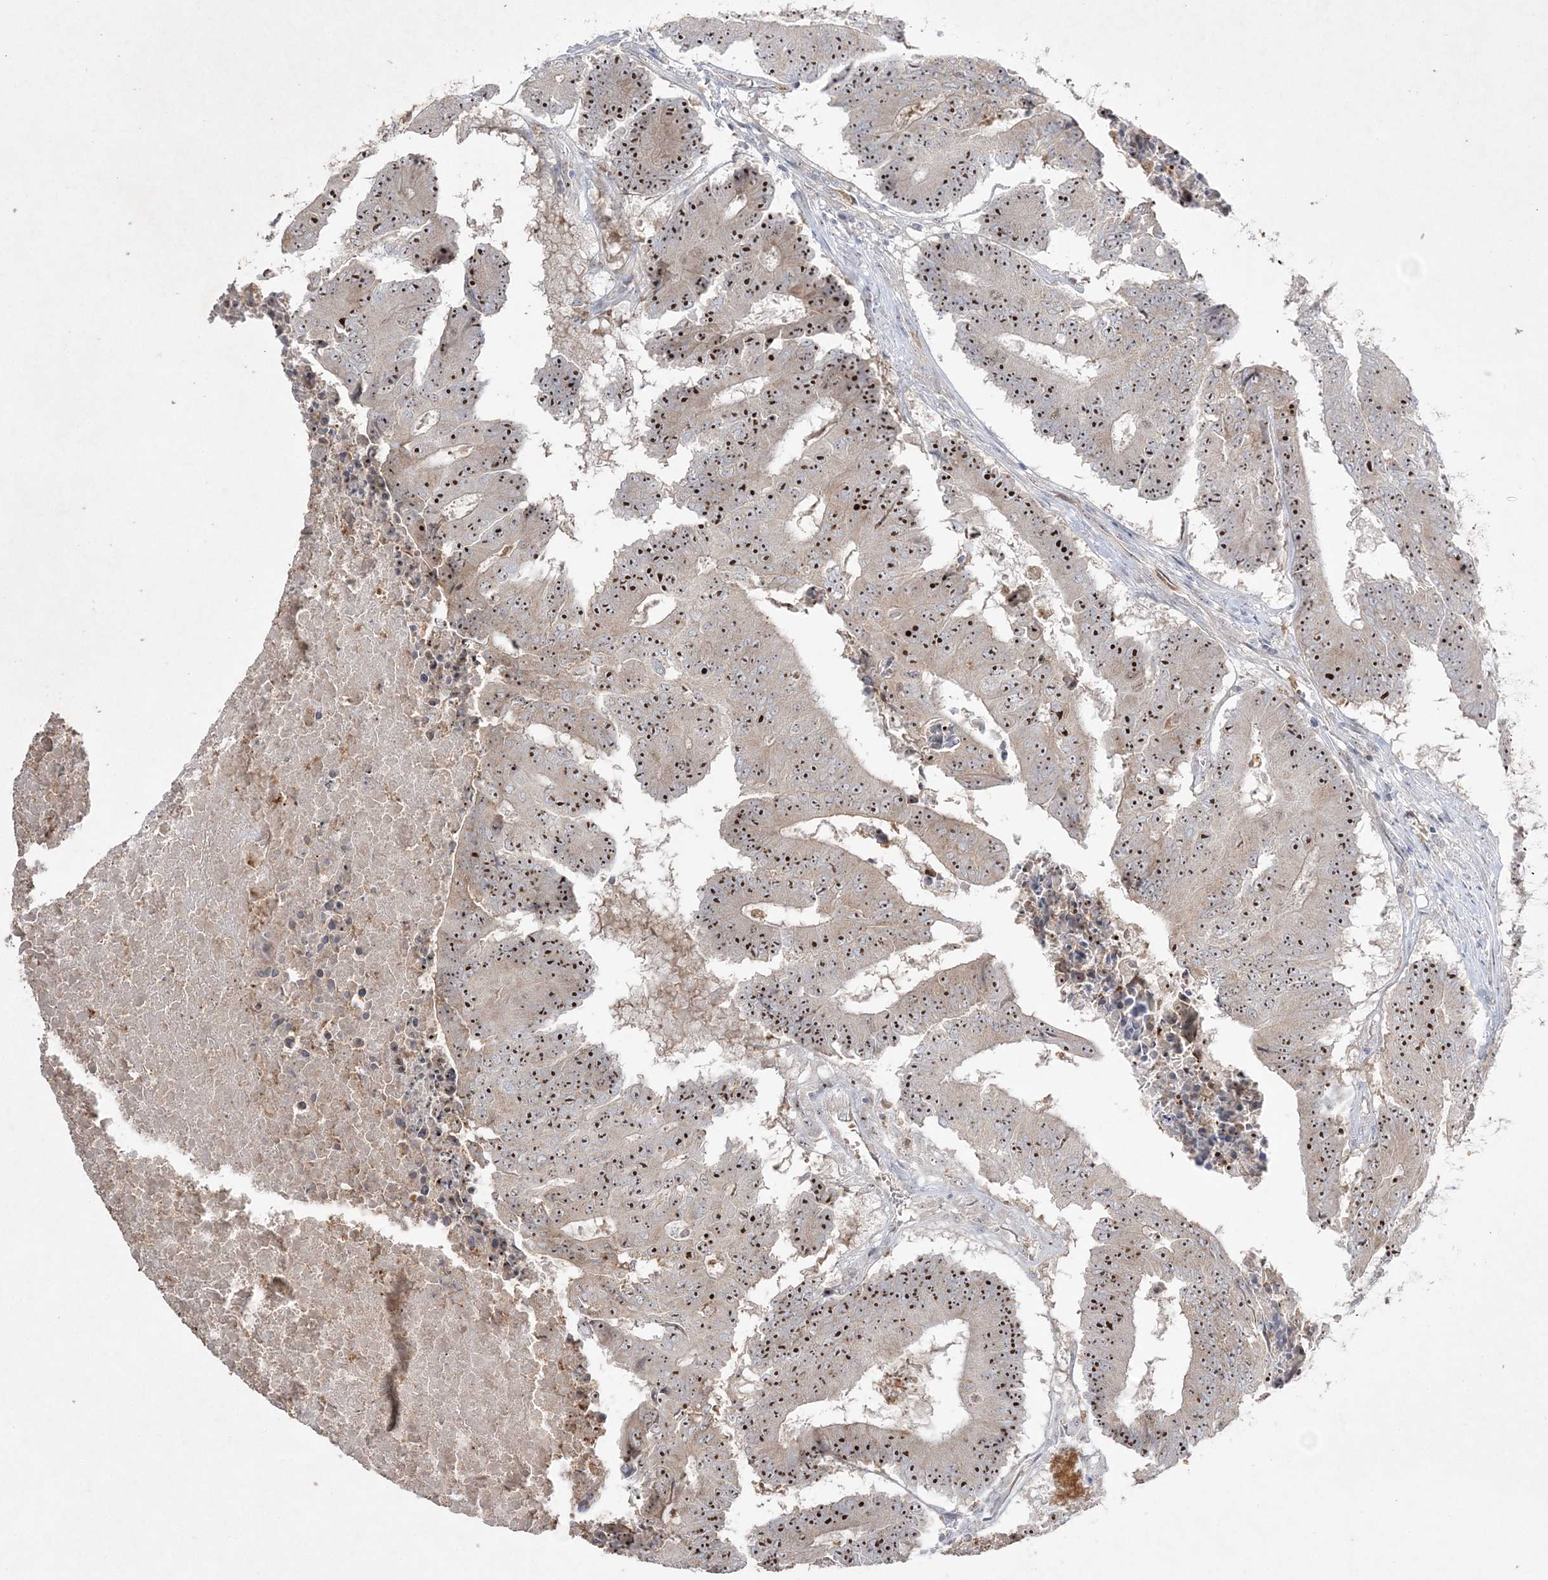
{"staining": {"intensity": "strong", "quantity": ">75%", "location": "nuclear"}, "tissue": "colorectal cancer", "cell_type": "Tumor cells", "image_type": "cancer", "snomed": [{"axis": "morphology", "description": "Adenocarcinoma, NOS"}, {"axis": "topography", "description": "Colon"}], "caption": "Strong nuclear protein staining is identified in about >75% of tumor cells in adenocarcinoma (colorectal). The staining was performed using DAB (3,3'-diaminobenzidine), with brown indicating positive protein expression. Nuclei are stained blue with hematoxylin.", "gene": "NOP16", "patient": {"sex": "male", "age": 87}}